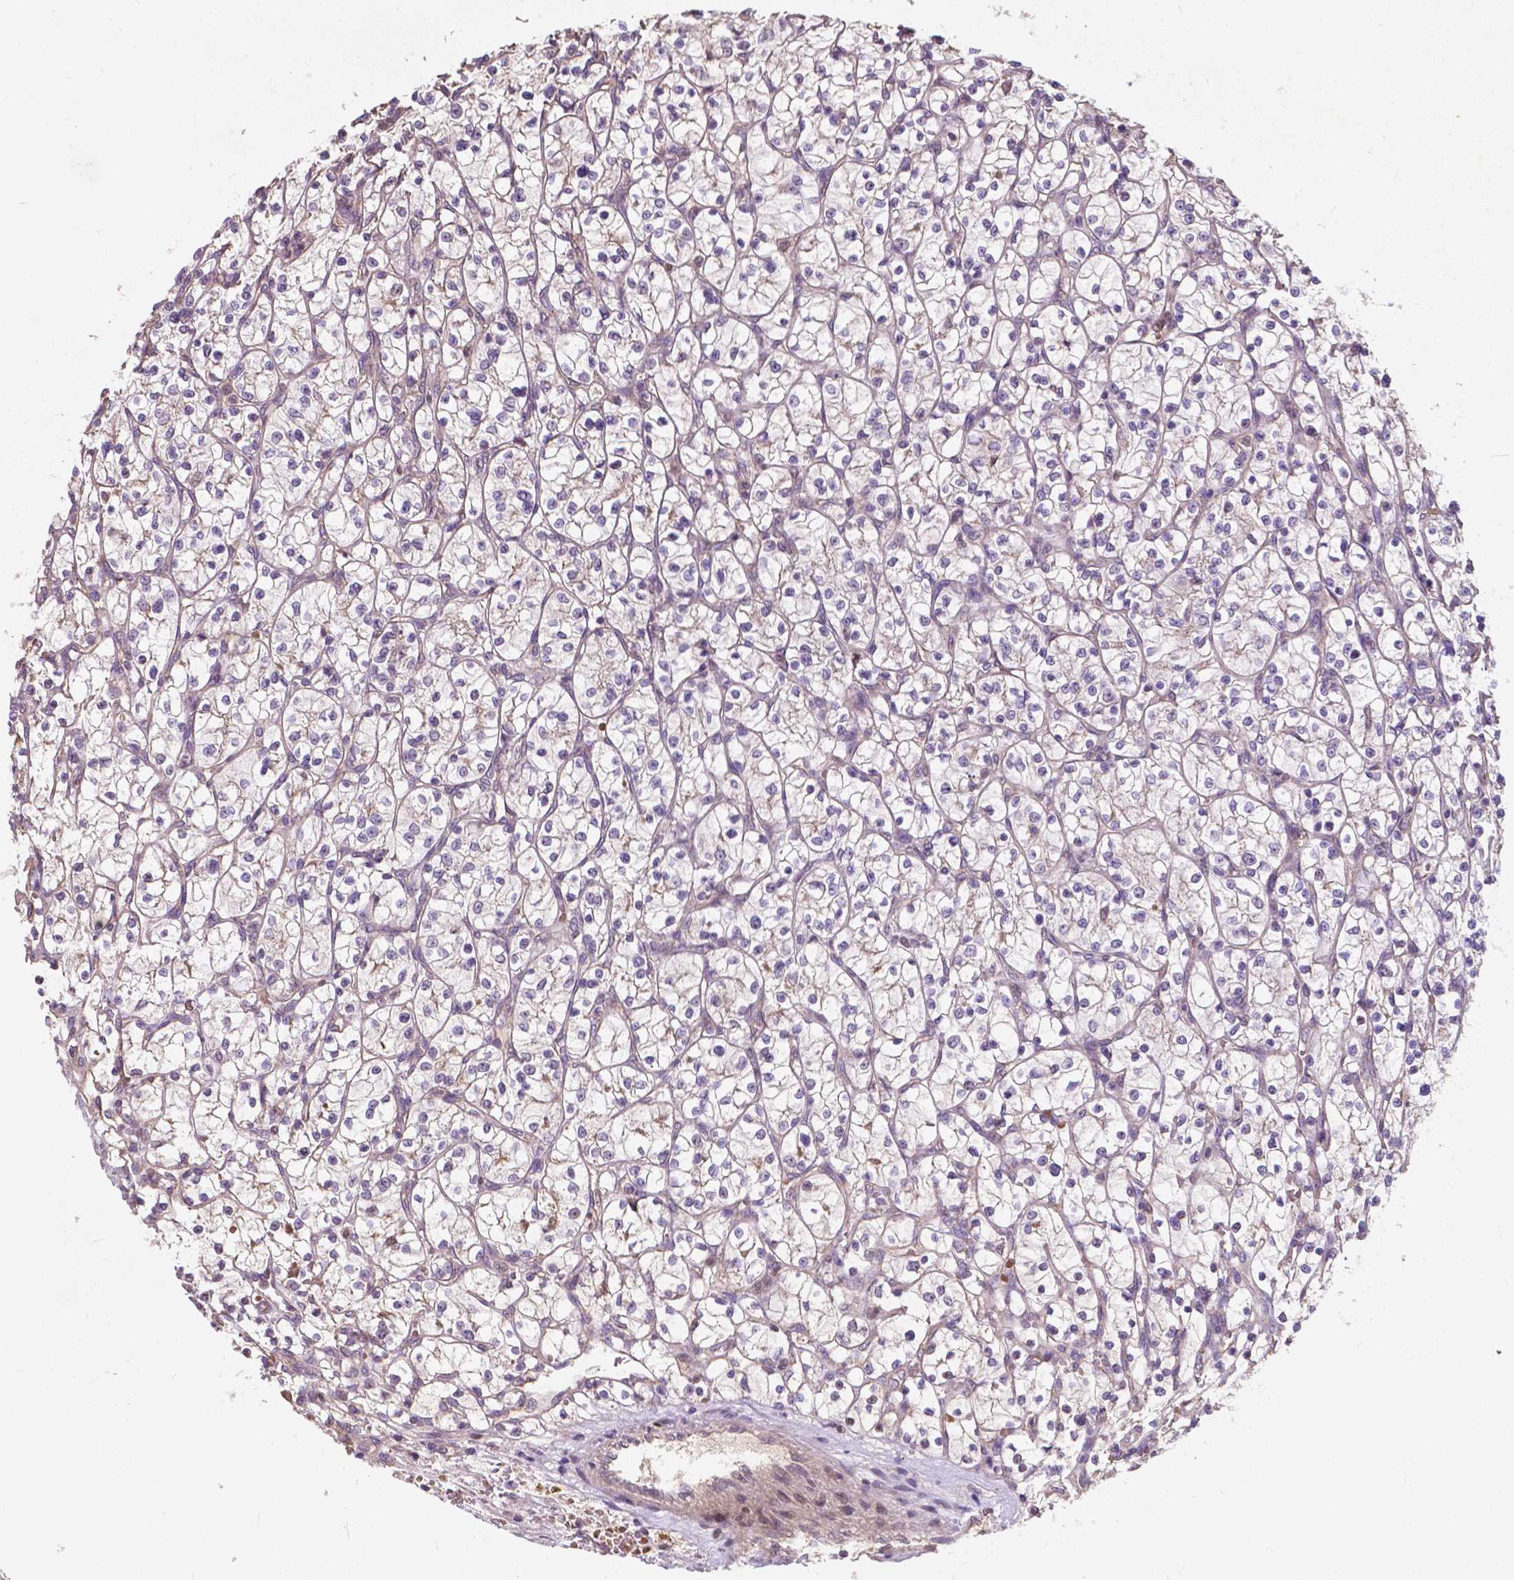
{"staining": {"intensity": "weak", "quantity": "25%-75%", "location": "cytoplasmic/membranous"}, "tissue": "renal cancer", "cell_type": "Tumor cells", "image_type": "cancer", "snomed": [{"axis": "morphology", "description": "Adenocarcinoma, NOS"}, {"axis": "topography", "description": "Kidney"}], "caption": "Immunohistochemical staining of renal cancer reveals low levels of weak cytoplasmic/membranous expression in about 25%-75% of tumor cells.", "gene": "DUSP16", "patient": {"sex": "female", "age": 64}}